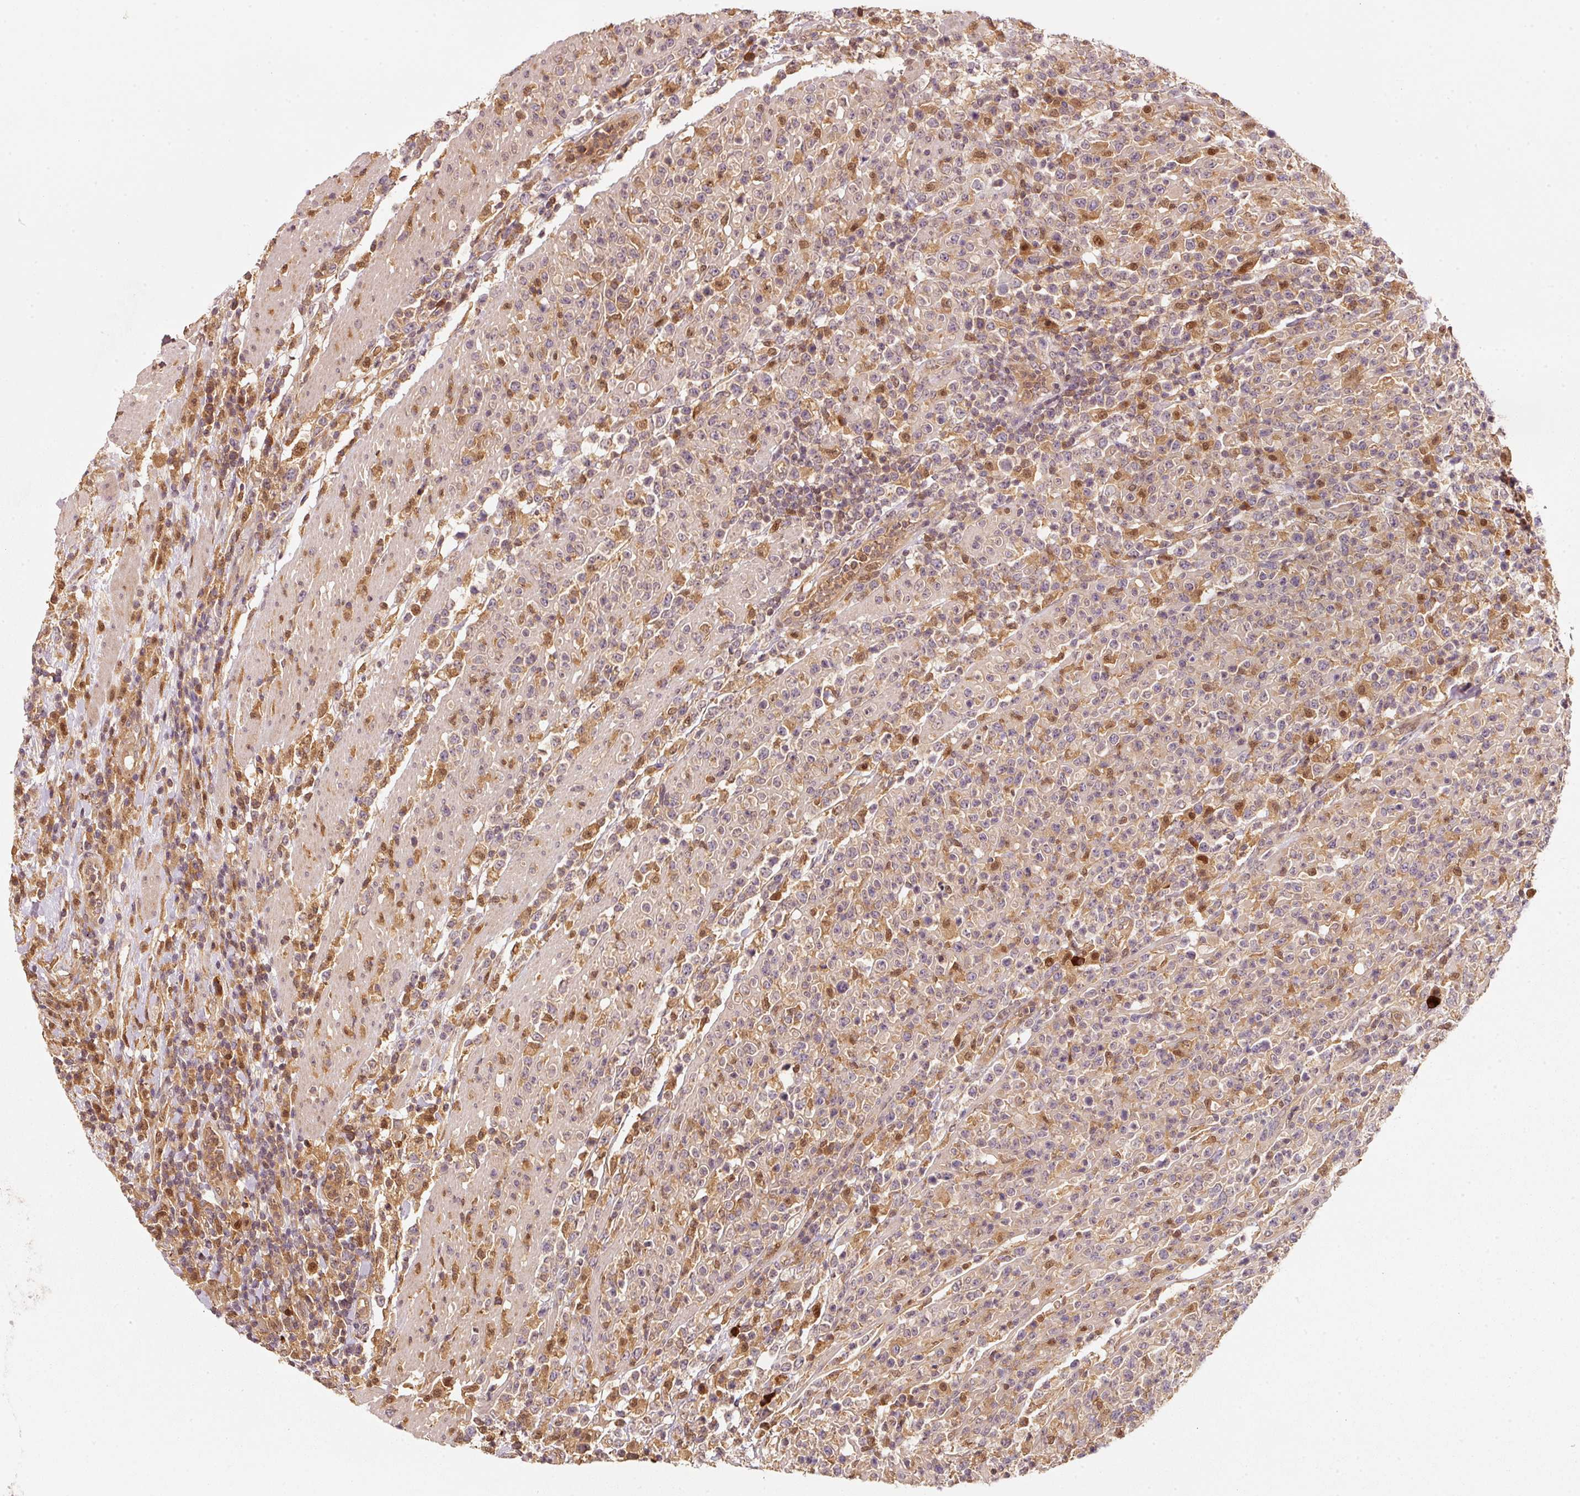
{"staining": {"intensity": "moderate", "quantity": "<25%", "location": "cytoplasmic/membranous"}, "tissue": "lymphoma", "cell_type": "Tumor cells", "image_type": "cancer", "snomed": [{"axis": "morphology", "description": "Malignant lymphoma, non-Hodgkin's type, High grade"}, {"axis": "topography", "description": "Colon"}], "caption": "The photomicrograph exhibits staining of malignant lymphoma, non-Hodgkin's type (high-grade), revealing moderate cytoplasmic/membranous protein positivity (brown color) within tumor cells.", "gene": "RRAS2", "patient": {"sex": "female", "age": 53}}